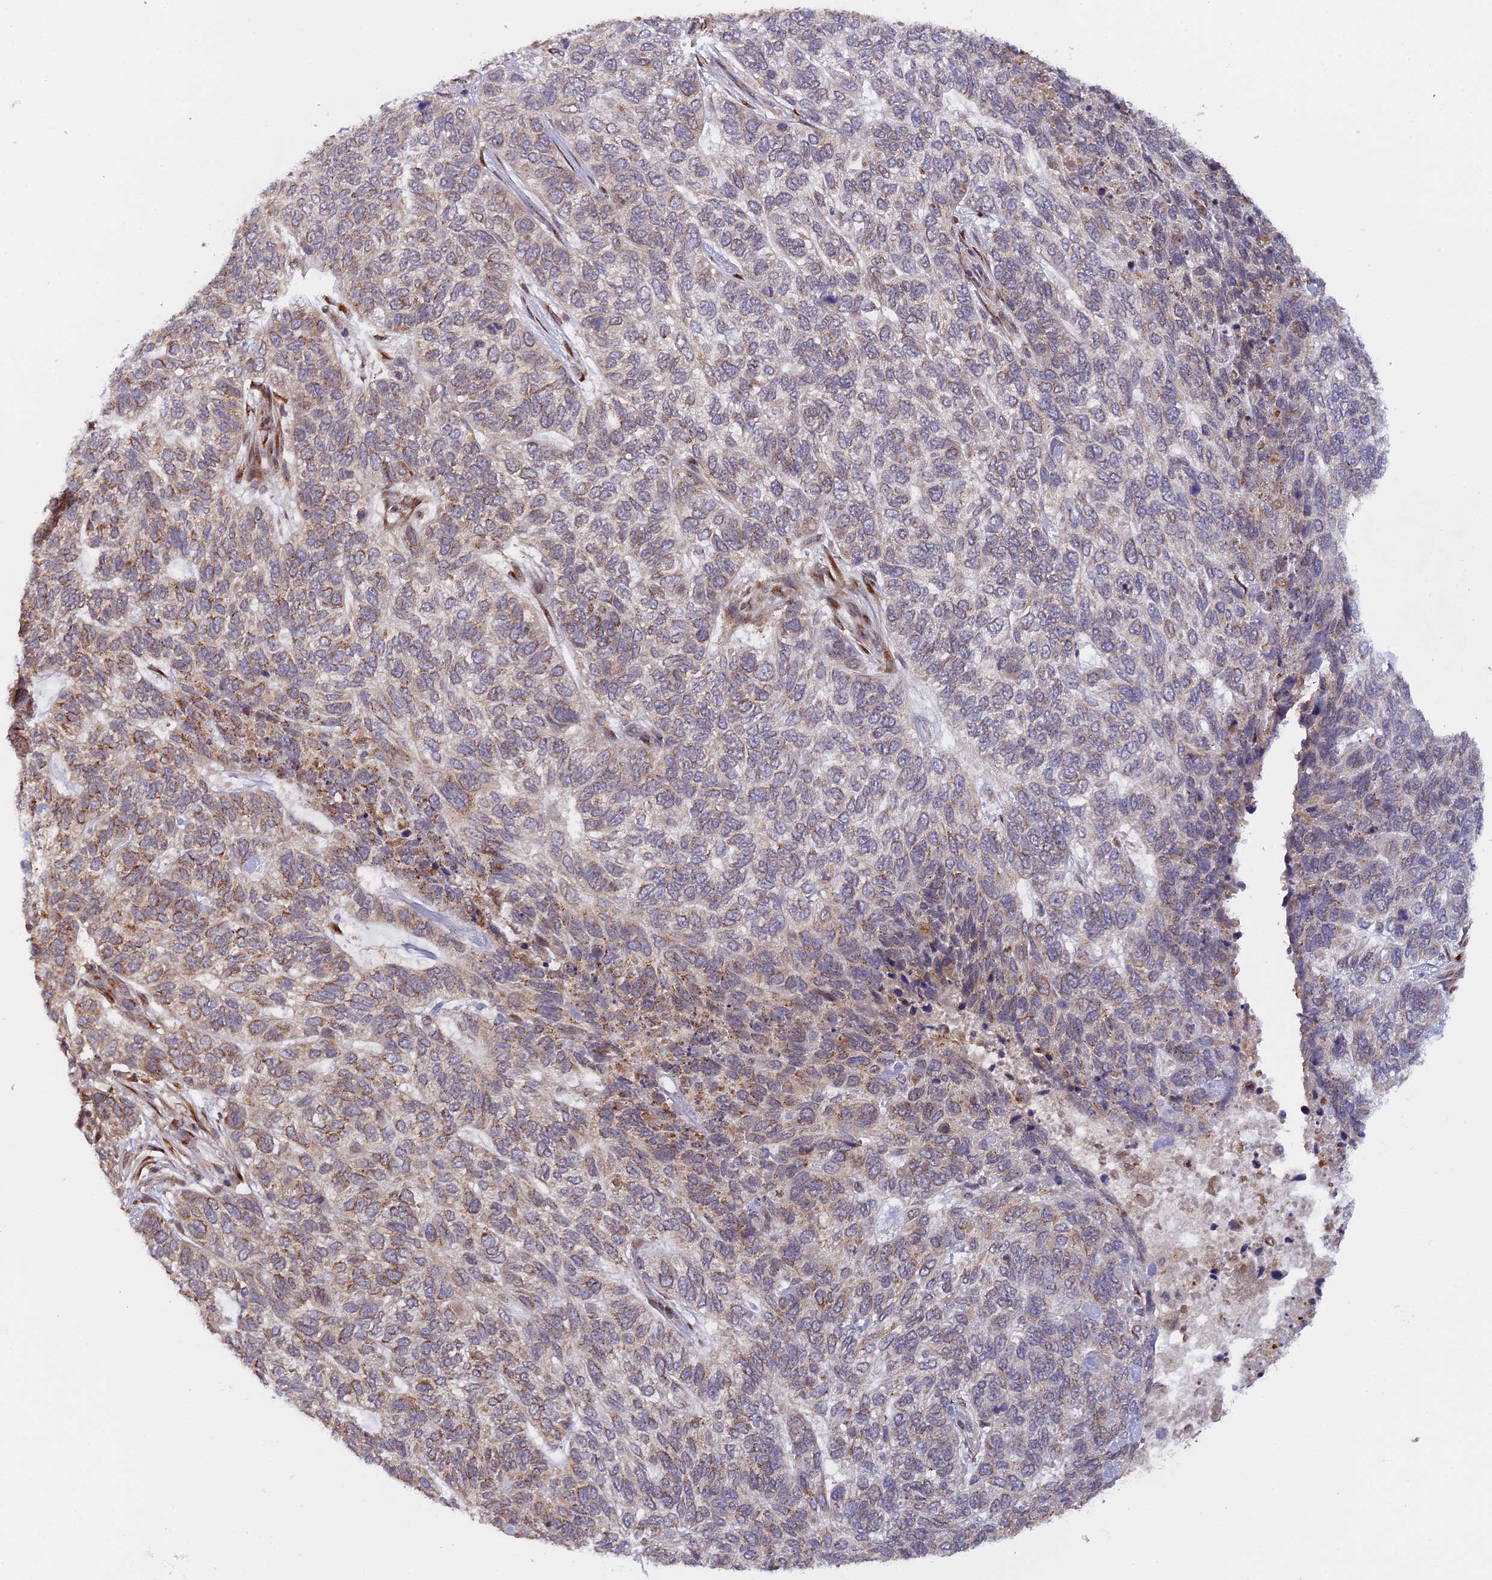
{"staining": {"intensity": "moderate", "quantity": "25%-75%", "location": "cytoplasmic/membranous"}, "tissue": "skin cancer", "cell_type": "Tumor cells", "image_type": "cancer", "snomed": [{"axis": "morphology", "description": "Basal cell carcinoma"}, {"axis": "topography", "description": "Skin"}], "caption": "Immunohistochemical staining of human skin basal cell carcinoma demonstrates moderate cytoplasmic/membranous protein positivity in about 25%-75% of tumor cells. (brown staining indicates protein expression, while blue staining denotes nuclei).", "gene": "SNX17", "patient": {"sex": "female", "age": 65}}